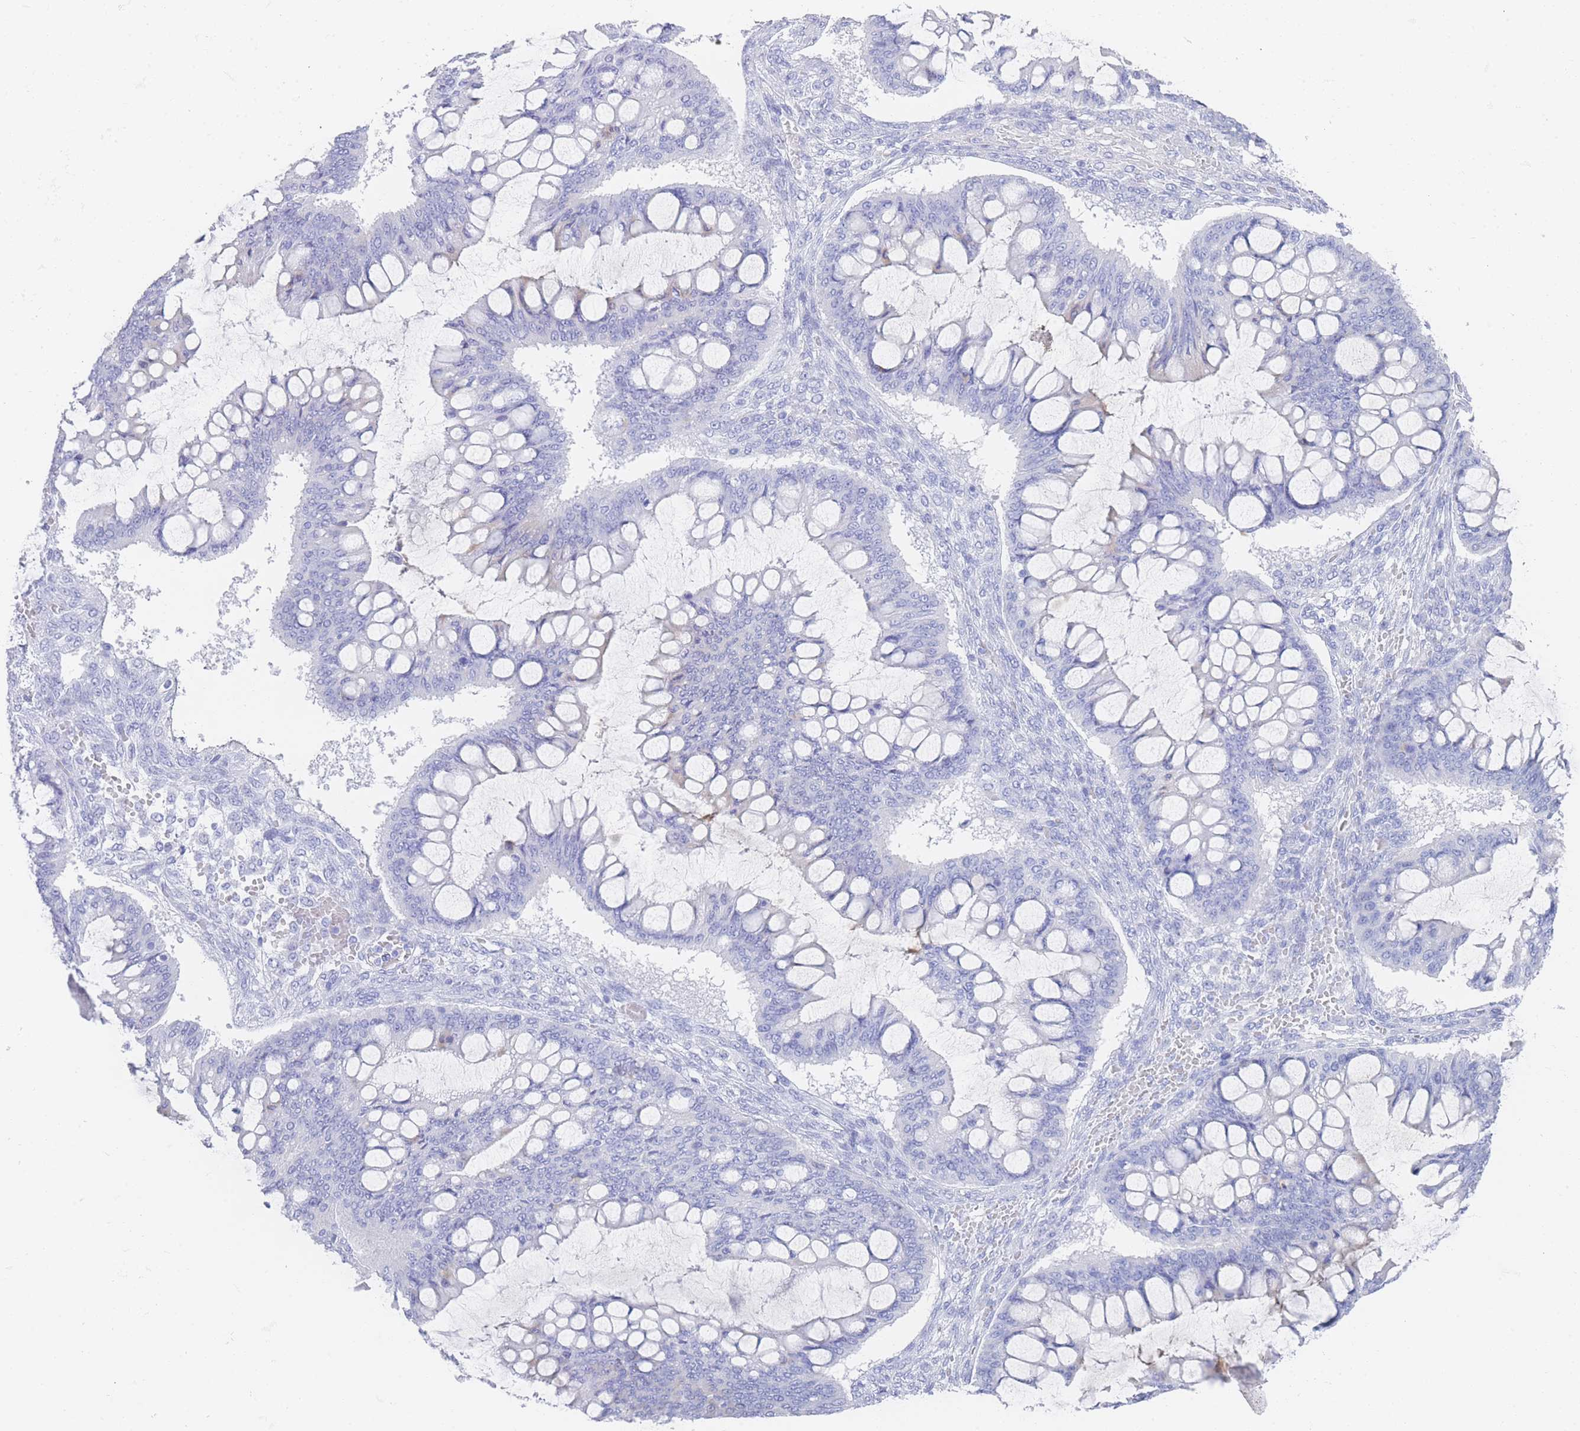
{"staining": {"intensity": "negative", "quantity": "none", "location": "none"}, "tissue": "ovarian cancer", "cell_type": "Tumor cells", "image_type": "cancer", "snomed": [{"axis": "morphology", "description": "Cystadenocarcinoma, mucinous, NOS"}, {"axis": "topography", "description": "Ovary"}], "caption": "A histopathology image of human mucinous cystadenocarcinoma (ovarian) is negative for staining in tumor cells.", "gene": "LRRC37A", "patient": {"sex": "female", "age": 73}}